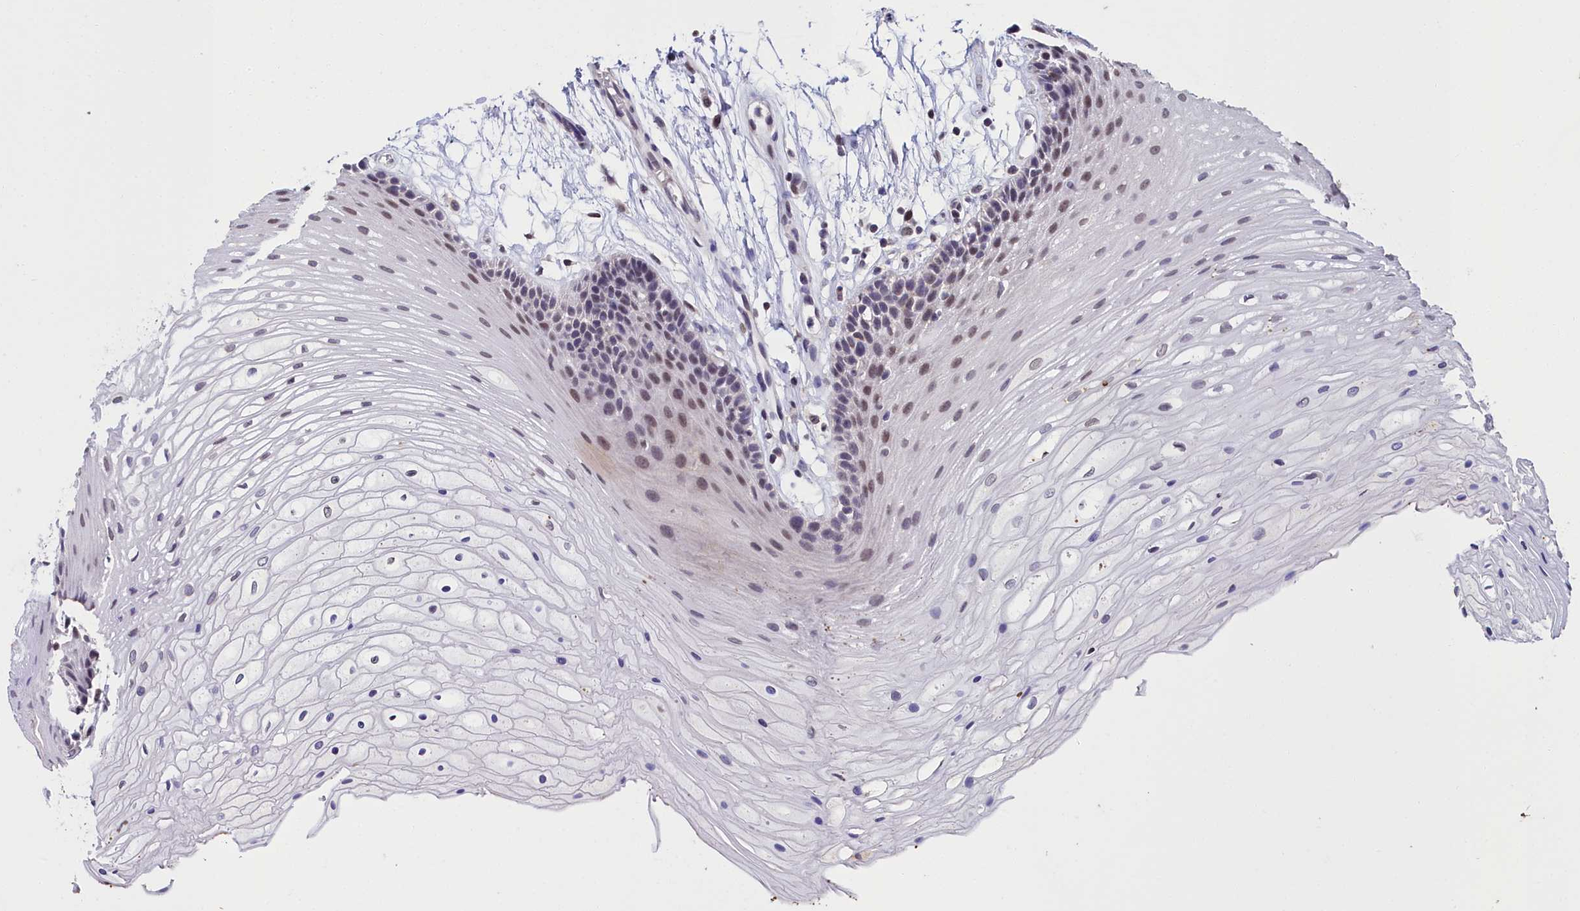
{"staining": {"intensity": "moderate", "quantity": "<25%", "location": "nuclear"}, "tissue": "oral mucosa", "cell_type": "Squamous epithelial cells", "image_type": "normal", "snomed": [{"axis": "morphology", "description": "Normal tissue, NOS"}, {"axis": "topography", "description": "Oral tissue"}], "caption": "Moderate nuclear staining for a protein is identified in about <25% of squamous epithelial cells of unremarkable oral mucosa using immunohistochemistry (IHC).", "gene": "CCDC97", "patient": {"sex": "female", "age": 80}}